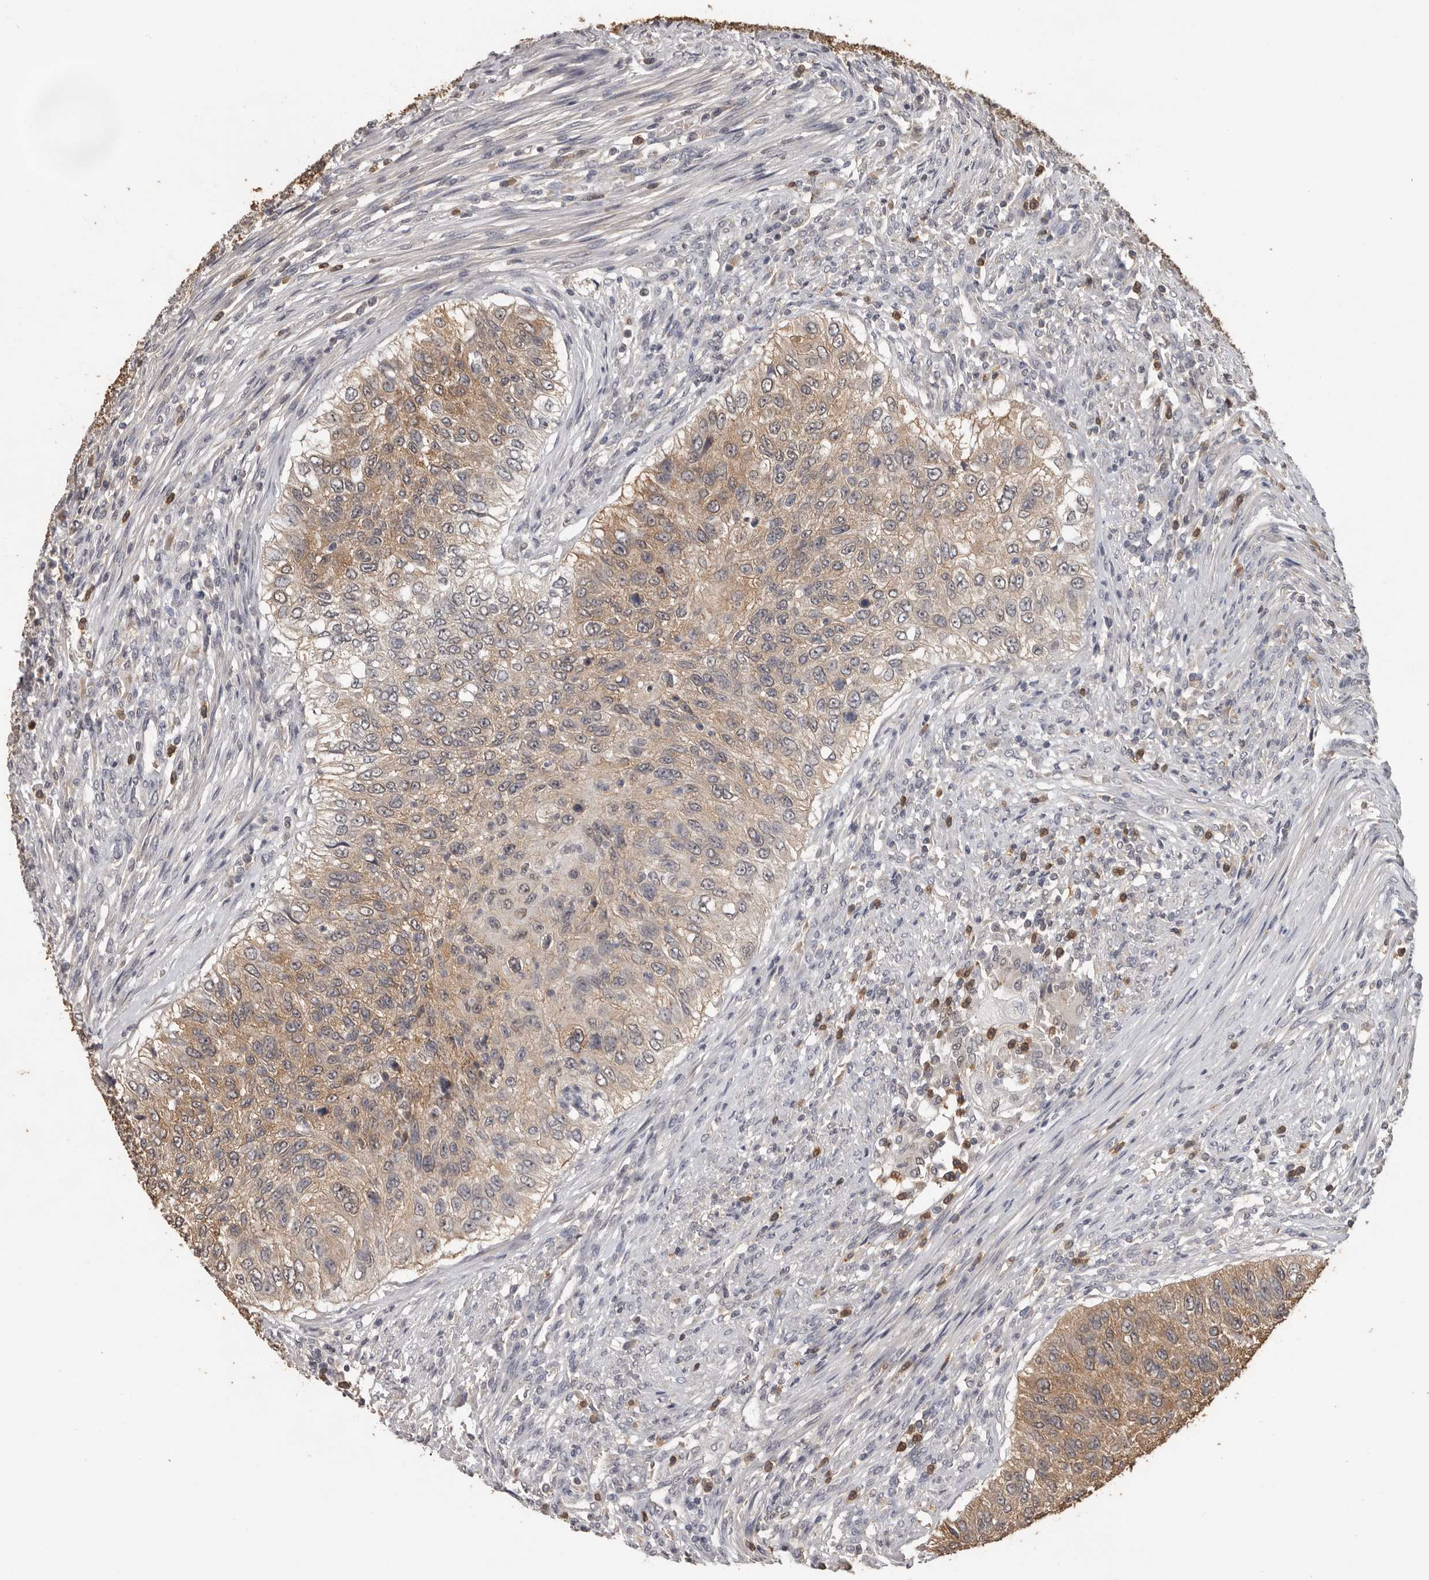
{"staining": {"intensity": "moderate", "quantity": ">75%", "location": "cytoplasmic/membranous"}, "tissue": "urothelial cancer", "cell_type": "Tumor cells", "image_type": "cancer", "snomed": [{"axis": "morphology", "description": "Urothelial carcinoma, High grade"}, {"axis": "topography", "description": "Urinary bladder"}], "caption": "IHC (DAB (3,3'-diaminobenzidine)) staining of human urothelial cancer exhibits moderate cytoplasmic/membranous protein positivity in about >75% of tumor cells. The staining is performed using DAB (3,3'-diaminobenzidine) brown chromogen to label protein expression. The nuclei are counter-stained blue using hematoxylin.", "gene": "MTF1", "patient": {"sex": "female", "age": 60}}